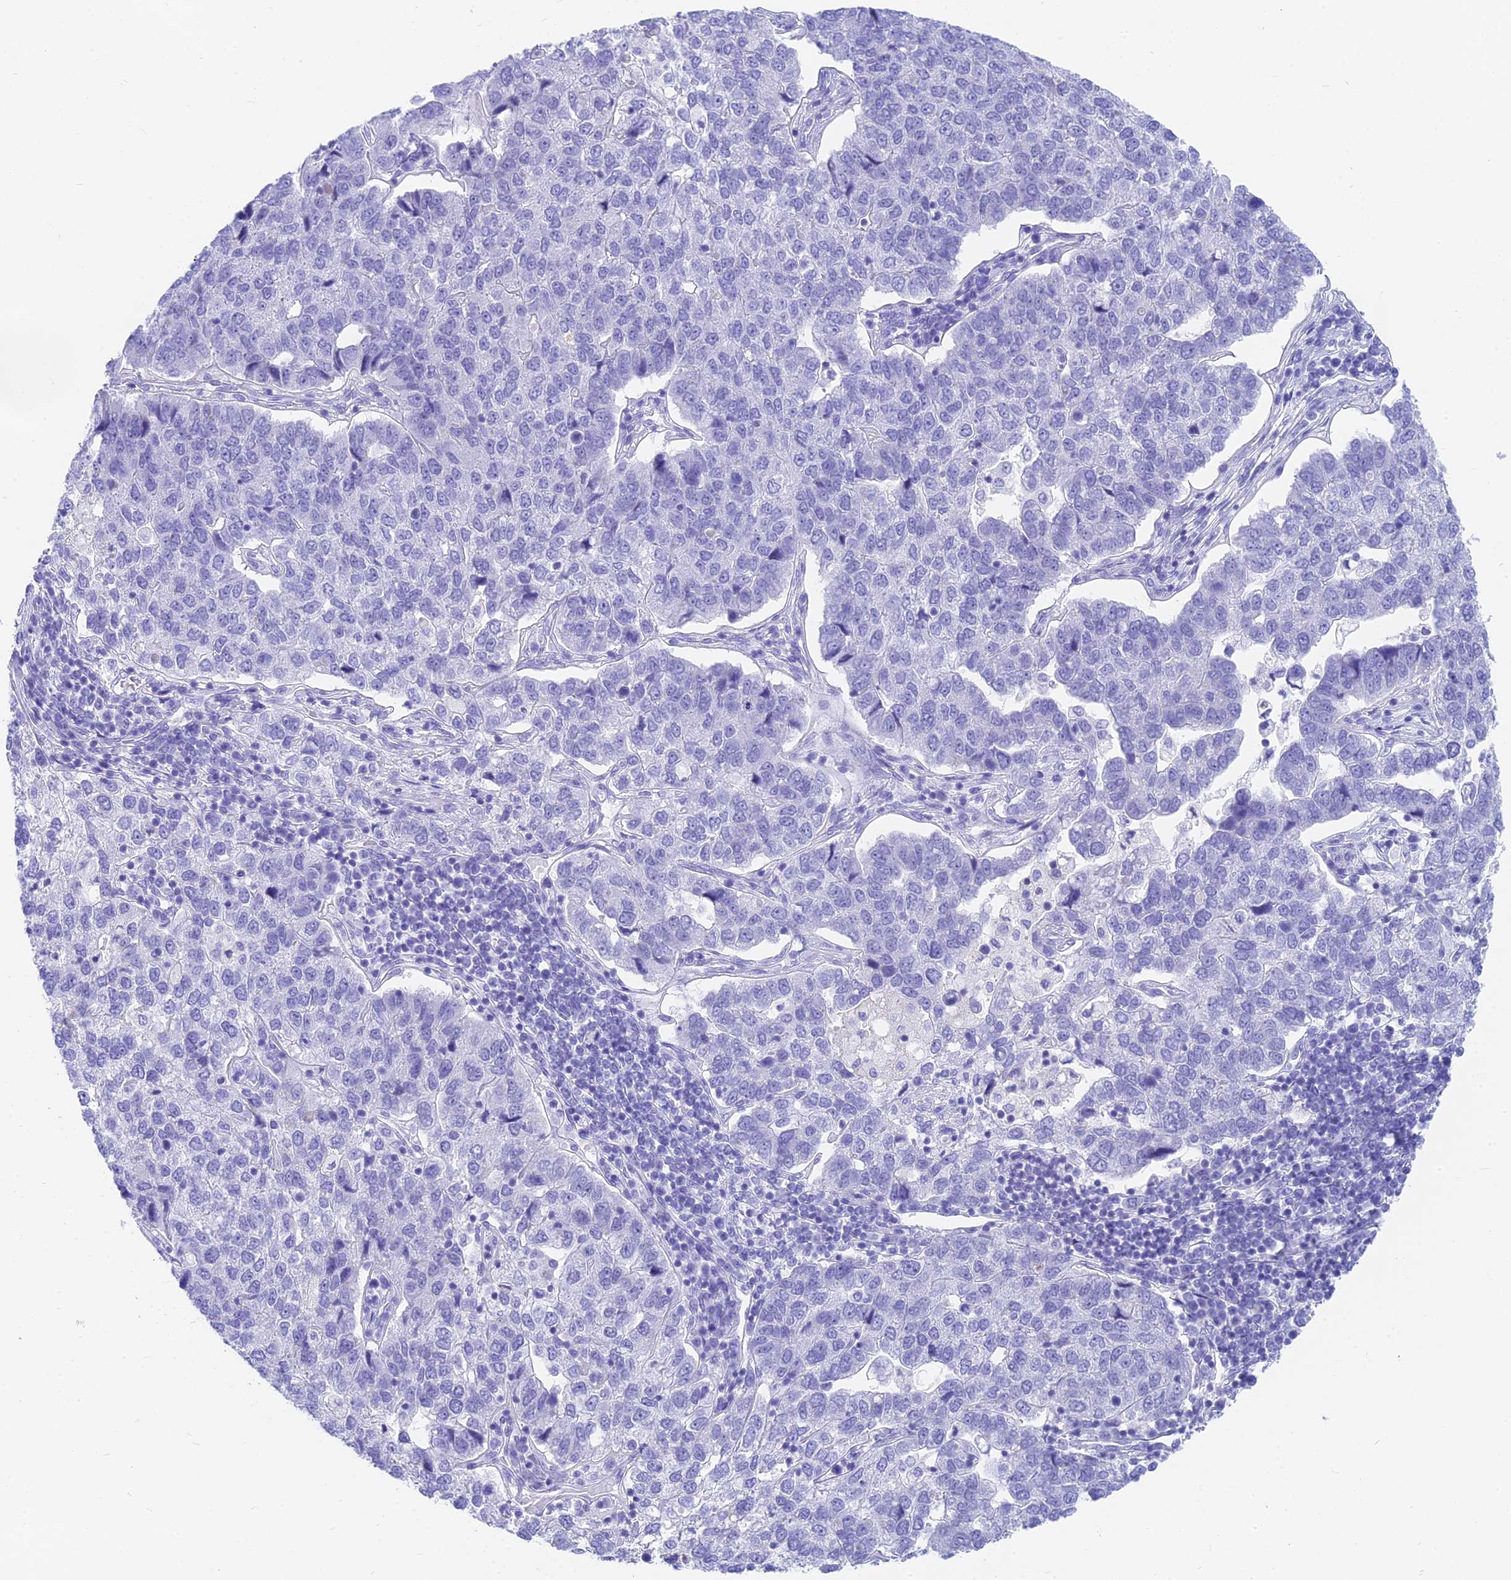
{"staining": {"intensity": "negative", "quantity": "none", "location": "none"}, "tissue": "pancreatic cancer", "cell_type": "Tumor cells", "image_type": "cancer", "snomed": [{"axis": "morphology", "description": "Adenocarcinoma, NOS"}, {"axis": "topography", "description": "Pancreas"}], "caption": "Immunohistochemistry photomicrograph of human pancreatic cancer stained for a protein (brown), which reveals no positivity in tumor cells.", "gene": "SLC36A2", "patient": {"sex": "female", "age": 61}}